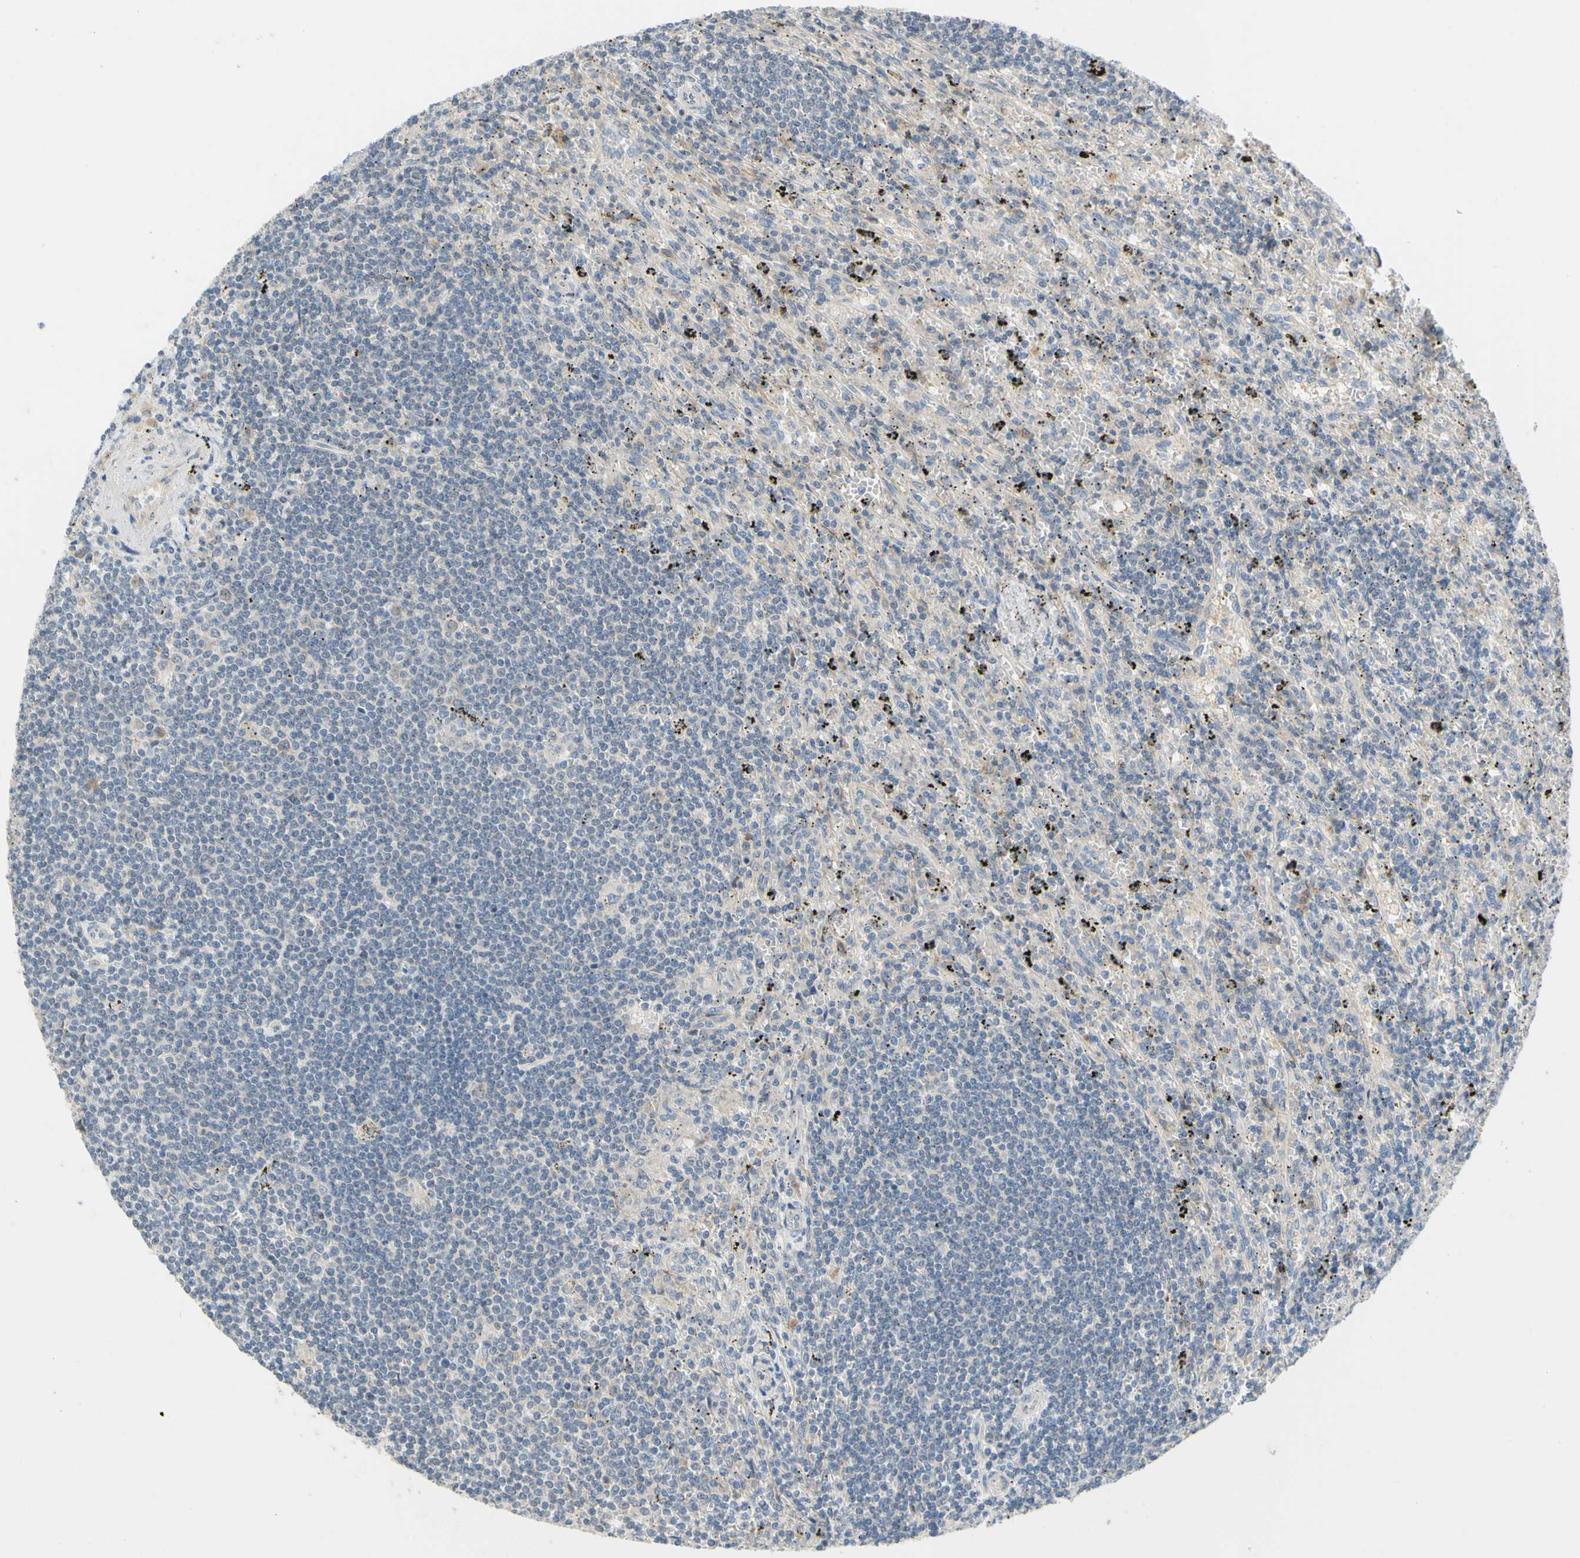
{"staining": {"intensity": "negative", "quantity": "none", "location": "none"}, "tissue": "lymphoma", "cell_type": "Tumor cells", "image_type": "cancer", "snomed": [{"axis": "morphology", "description": "Malignant lymphoma, non-Hodgkin's type, Low grade"}, {"axis": "topography", "description": "Spleen"}], "caption": "Immunohistochemistry of human low-grade malignant lymphoma, non-Hodgkin's type demonstrates no staining in tumor cells. (DAB immunohistochemistry (IHC) visualized using brightfield microscopy, high magnification).", "gene": "CCNB2", "patient": {"sex": "male", "age": 76}}